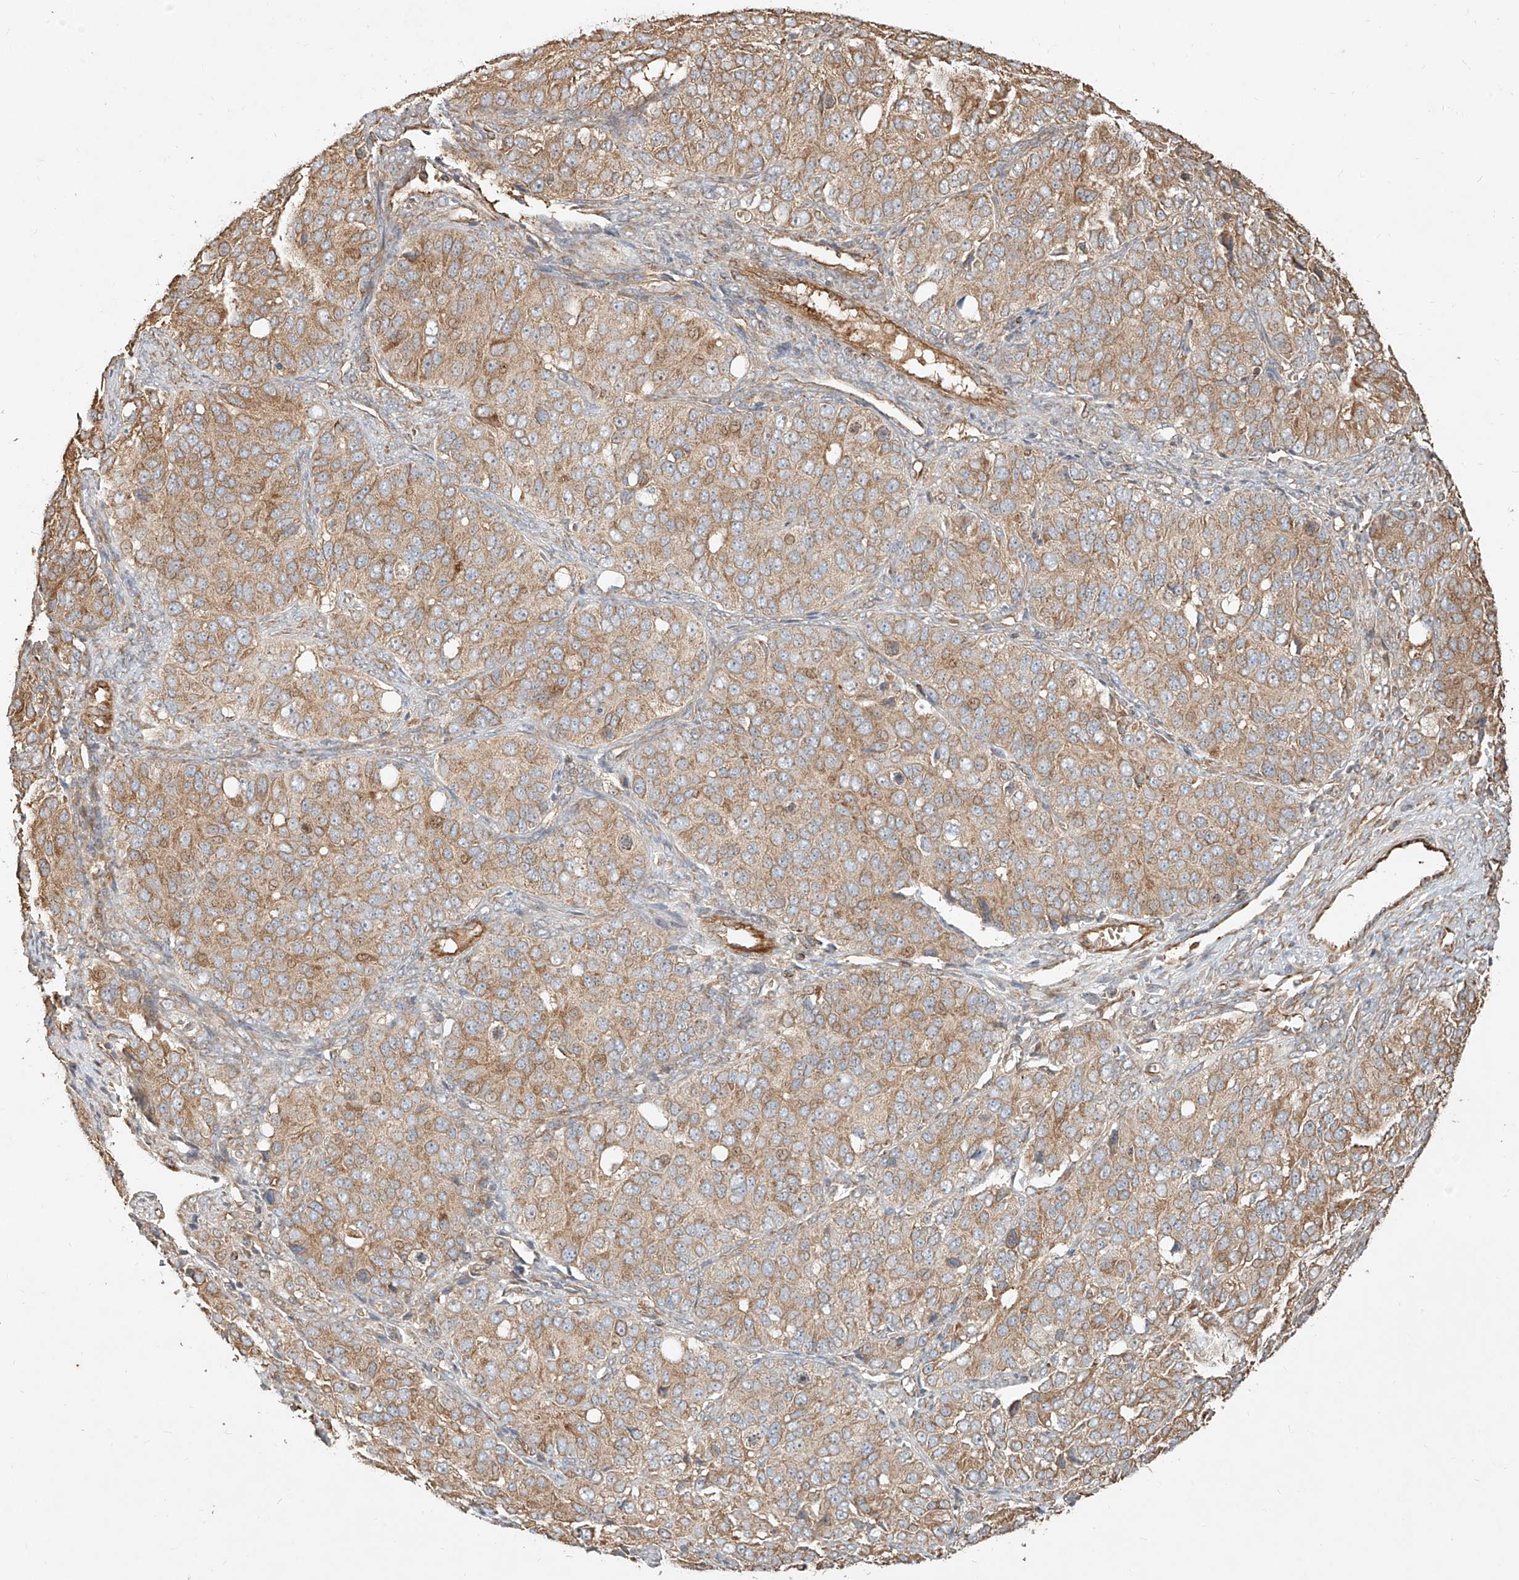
{"staining": {"intensity": "moderate", "quantity": "25%-75%", "location": "cytoplasmic/membranous"}, "tissue": "ovarian cancer", "cell_type": "Tumor cells", "image_type": "cancer", "snomed": [{"axis": "morphology", "description": "Carcinoma, endometroid"}, {"axis": "topography", "description": "Ovary"}], "caption": "Immunohistochemical staining of ovarian cancer (endometroid carcinoma) displays medium levels of moderate cytoplasmic/membranous protein positivity in about 25%-75% of tumor cells. The protein is stained brown, and the nuclei are stained in blue (DAB IHC with brightfield microscopy, high magnification).", "gene": "EFNB1", "patient": {"sex": "female", "age": 51}}